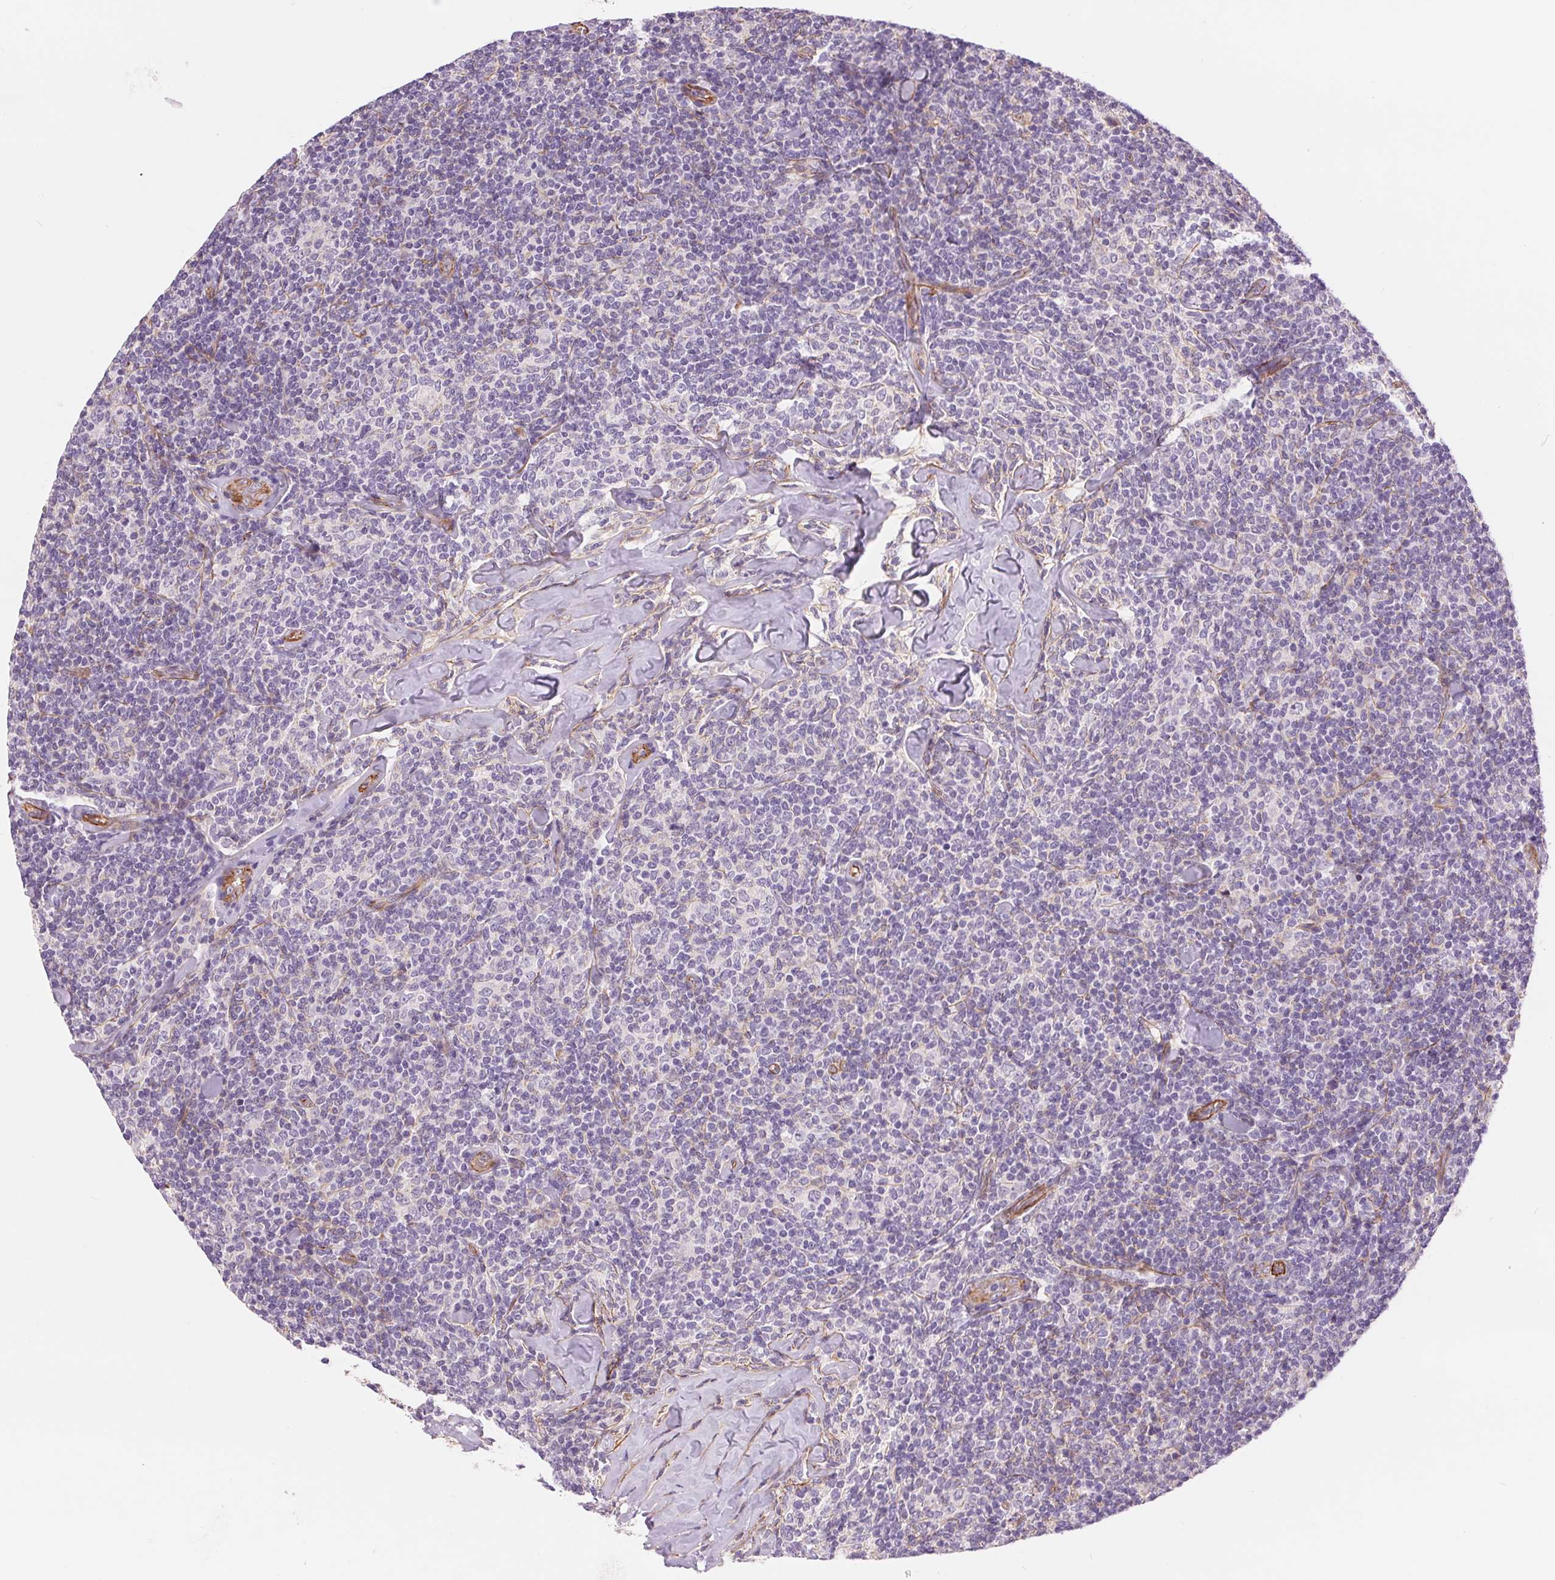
{"staining": {"intensity": "negative", "quantity": "none", "location": "none"}, "tissue": "lymphoma", "cell_type": "Tumor cells", "image_type": "cancer", "snomed": [{"axis": "morphology", "description": "Malignant lymphoma, non-Hodgkin's type, Low grade"}, {"axis": "topography", "description": "Lymph node"}], "caption": "Human malignant lymphoma, non-Hodgkin's type (low-grade) stained for a protein using IHC demonstrates no staining in tumor cells.", "gene": "DIXDC1", "patient": {"sex": "female", "age": 56}}